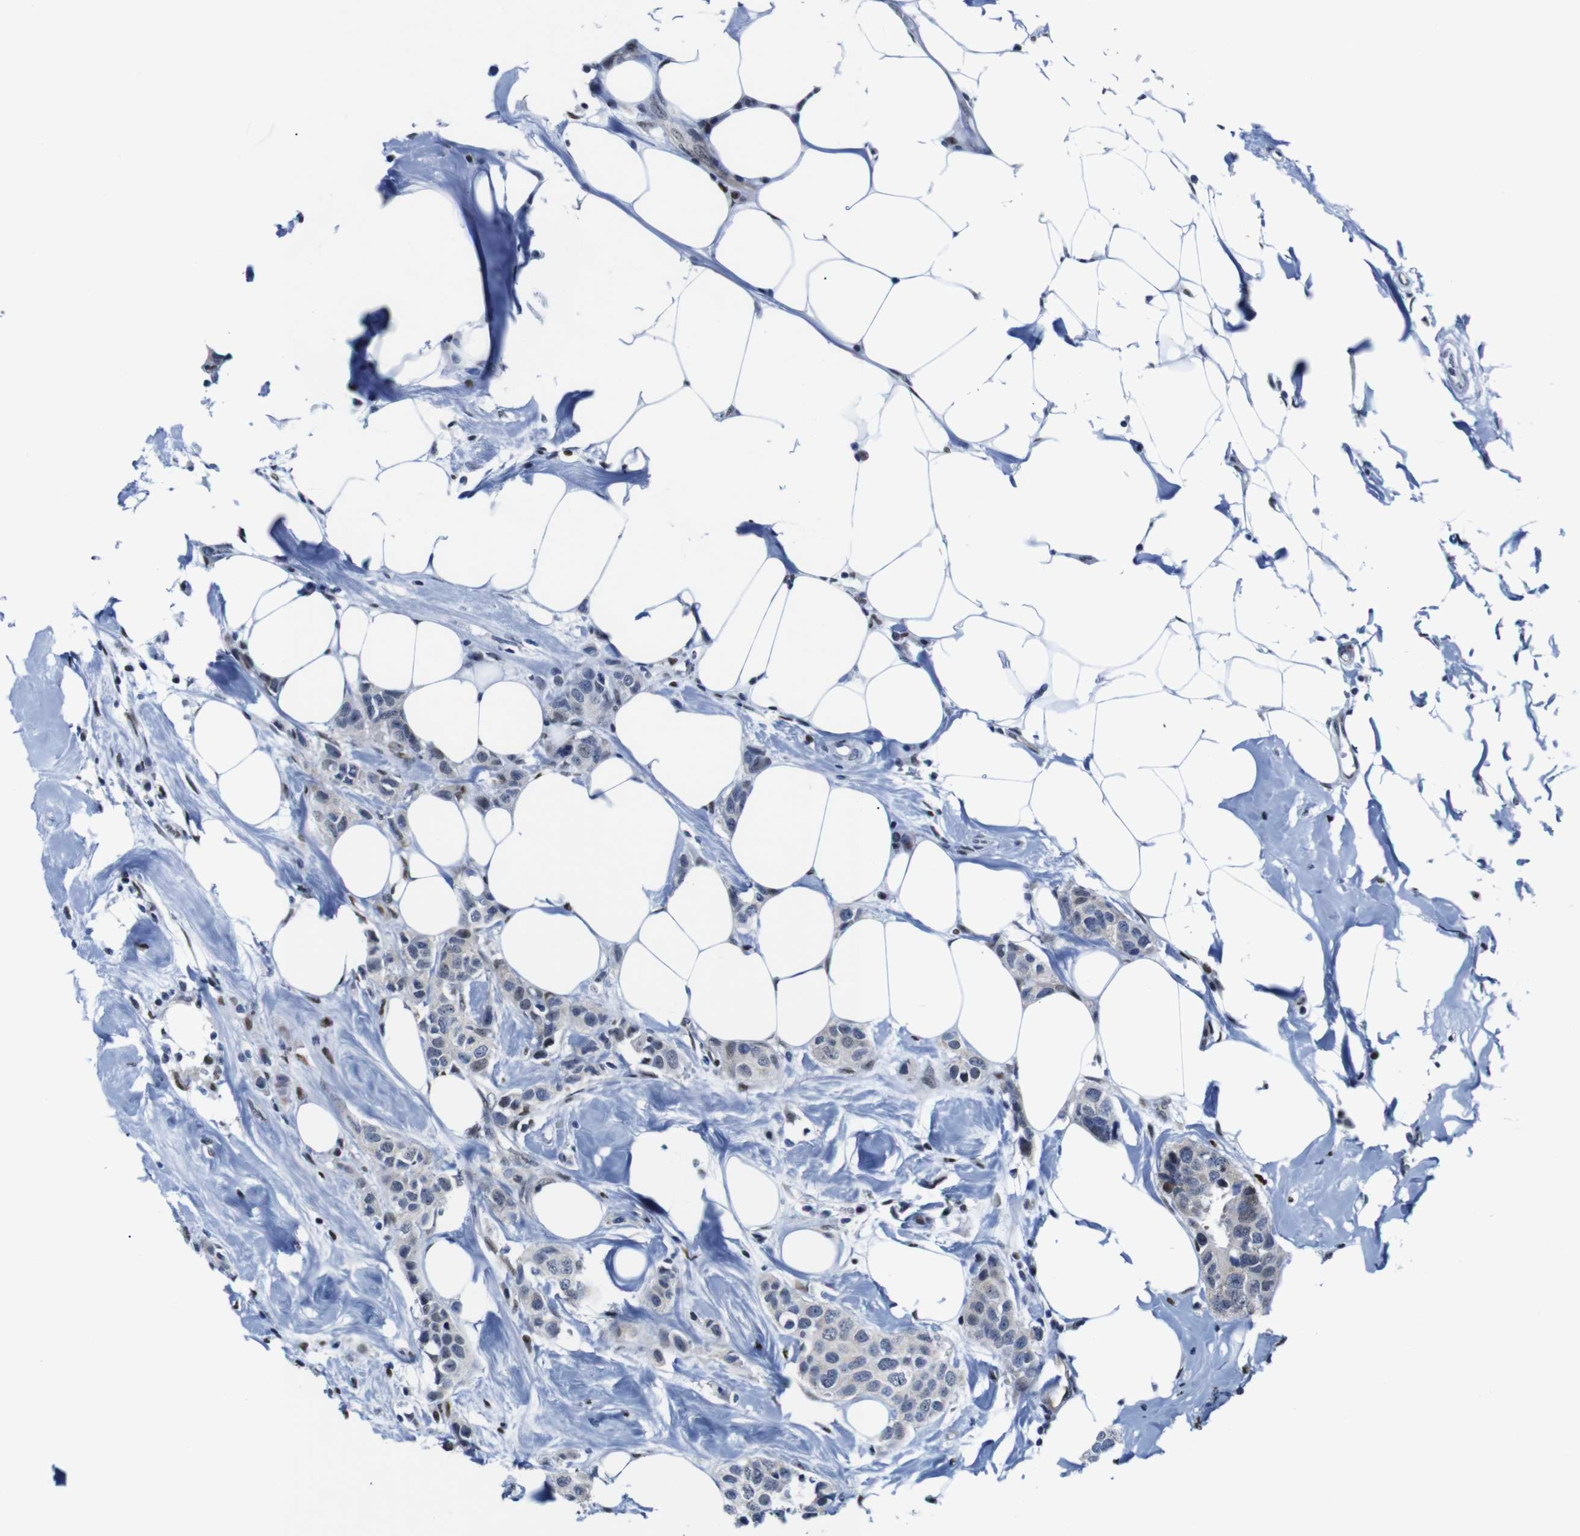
{"staining": {"intensity": "weak", "quantity": "<25%", "location": "nuclear"}, "tissue": "breast cancer", "cell_type": "Tumor cells", "image_type": "cancer", "snomed": [{"axis": "morphology", "description": "Normal tissue, NOS"}, {"axis": "morphology", "description": "Duct carcinoma"}, {"axis": "topography", "description": "Breast"}], "caption": "Protein analysis of breast invasive ductal carcinoma demonstrates no significant expression in tumor cells.", "gene": "GATA6", "patient": {"sex": "female", "age": 50}}